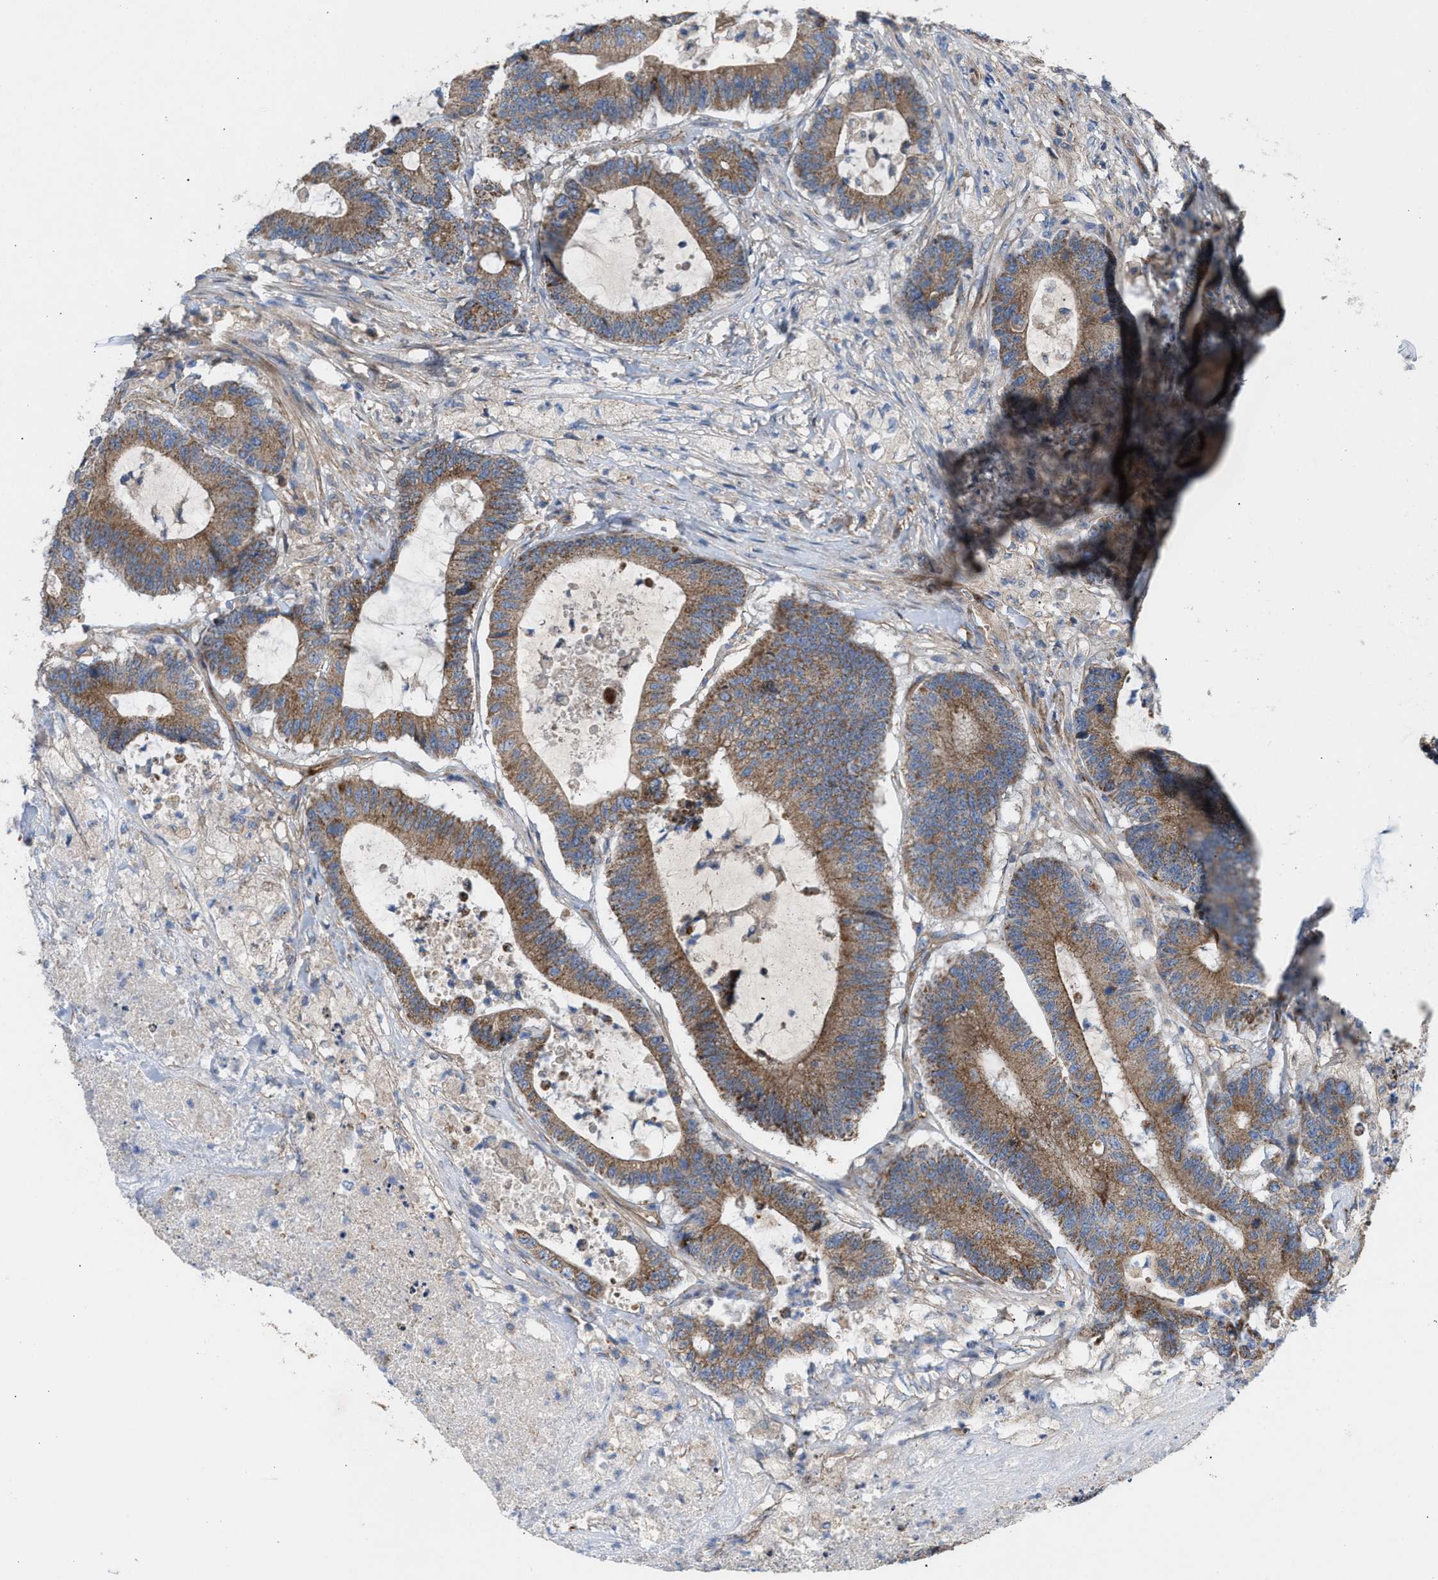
{"staining": {"intensity": "moderate", "quantity": ">75%", "location": "cytoplasmic/membranous"}, "tissue": "colorectal cancer", "cell_type": "Tumor cells", "image_type": "cancer", "snomed": [{"axis": "morphology", "description": "Adenocarcinoma, NOS"}, {"axis": "topography", "description": "Colon"}], "caption": "Immunohistochemistry (IHC) photomicrograph of neoplastic tissue: human colorectal cancer stained using immunohistochemistry (IHC) displays medium levels of moderate protein expression localized specifically in the cytoplasmic/membranous of tumor cells, appearing as a cytoplasmic/membranous brown color.", "gene": "OXSM", "patient": {"sex": "female", "age": 84}}